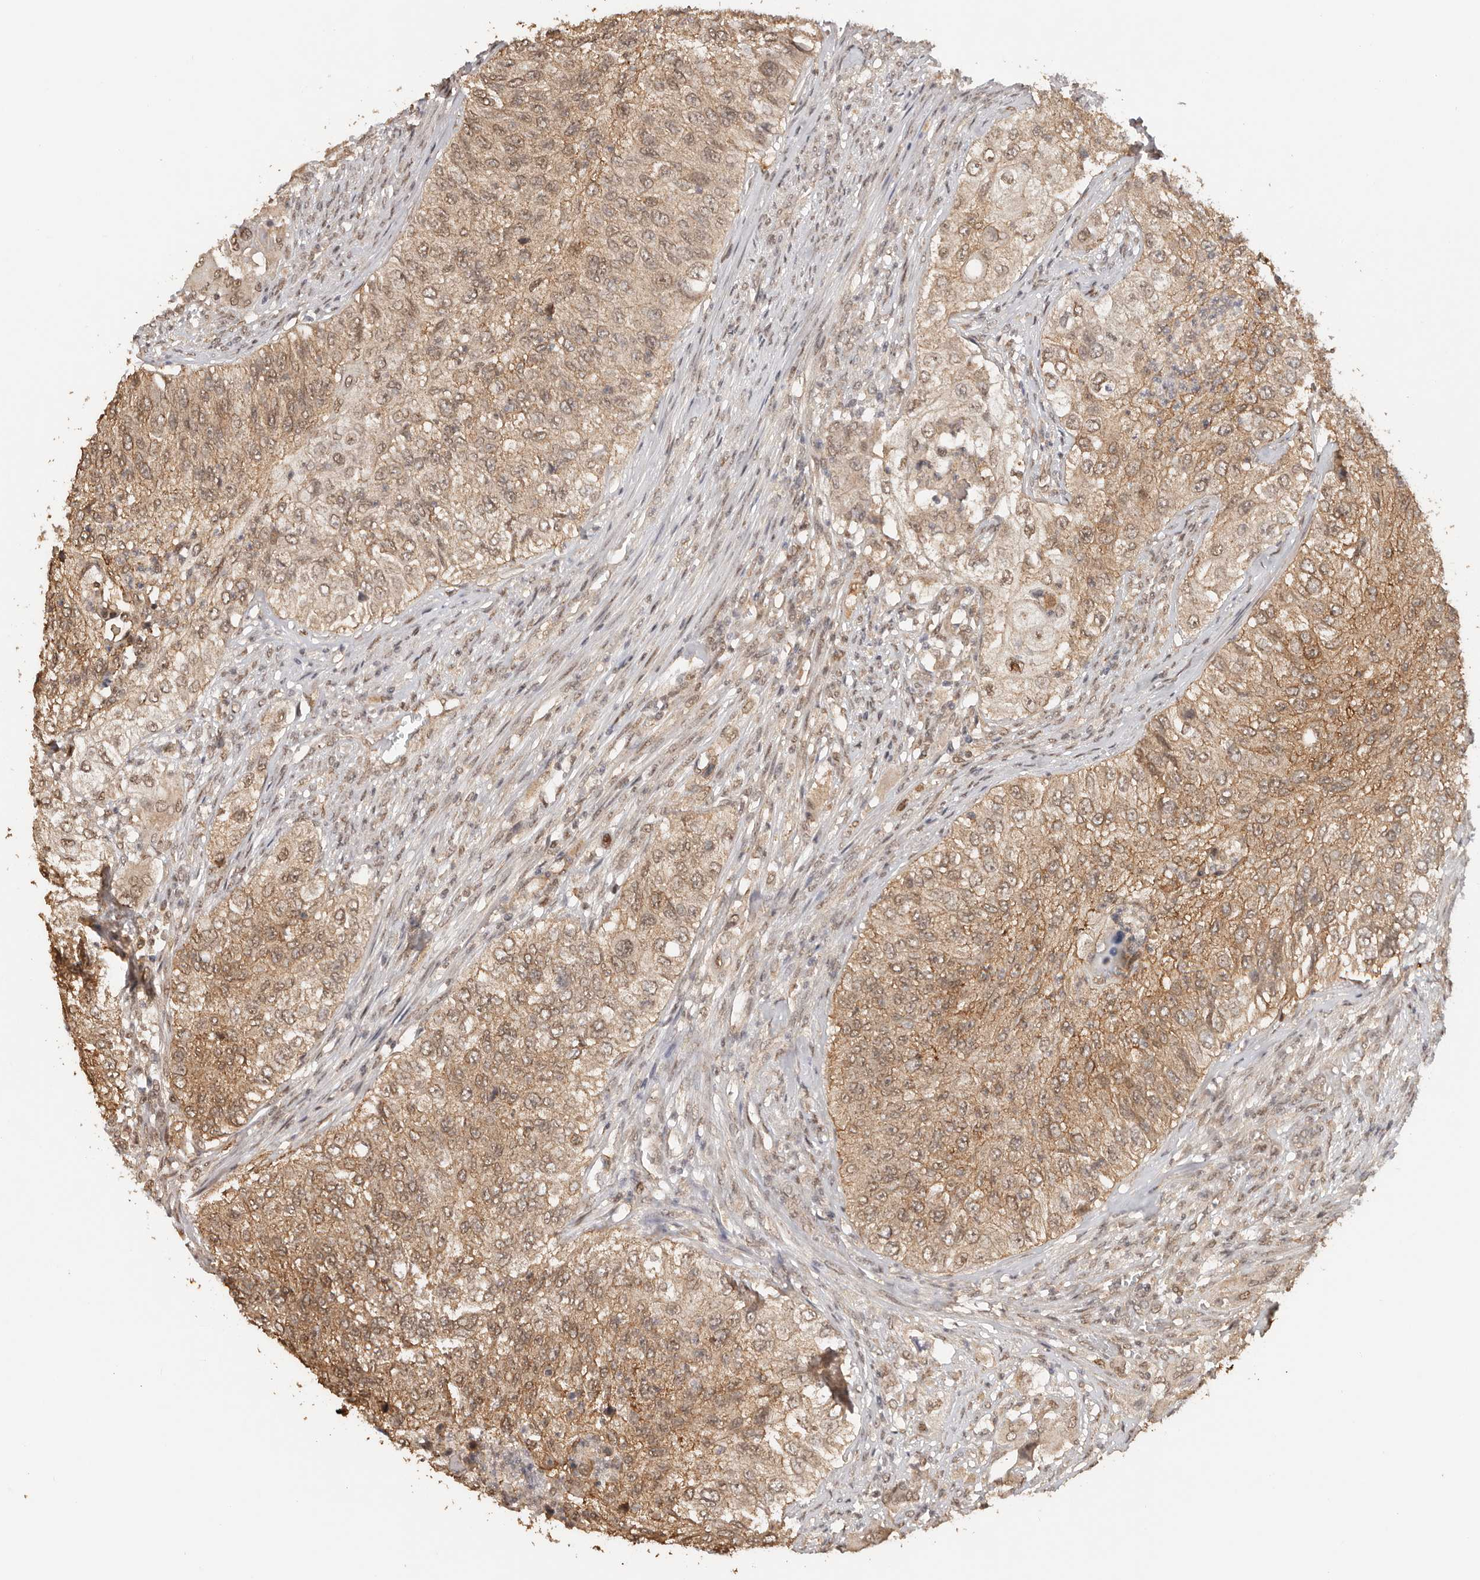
{"staining": {"intensity": "moderate", "quantity": ">75%", "location": "cytoplasmic/membranous,nuclear"}, "tissue": "urothelial cancer", "cell_type": "Tumor cells", "image_type": "cancer", "snomed": [{"axis": "morphology", "description": "Urothelial carcinoma, High grade"}, {"axis": "topography", "description": "Urinary bladder"}], "caption": "Protein expression analysis of high-grade urothelial carcinoma displays moderate cytoplasmic/membranous and nuclear positivity in approximately >75% of tumor cells. (IHC, brightfield microscopy, high magnification).", "gene": "SEC14L1", "patient": {"sex": "female", "age": 60}}